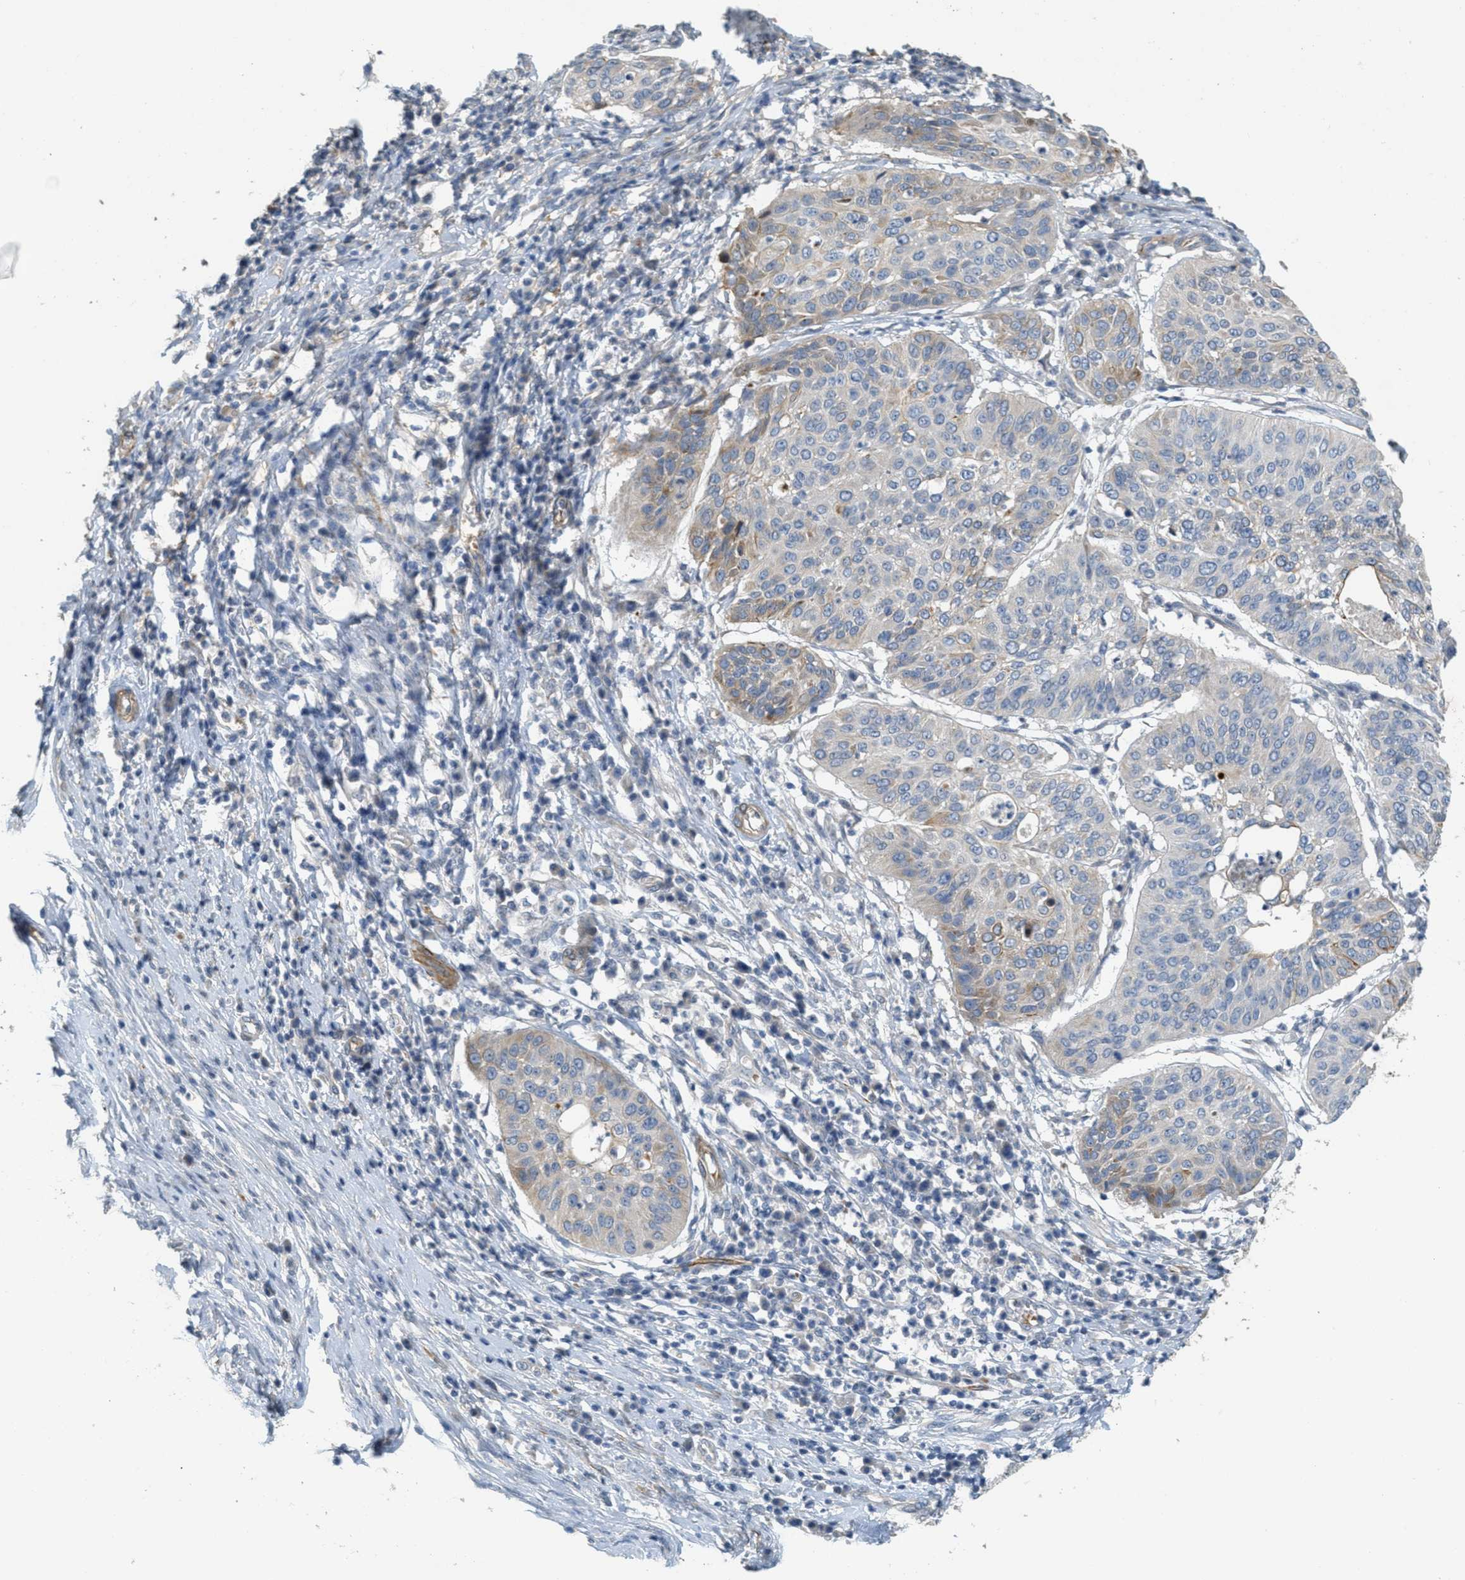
{"staining": {"intensity": "moderate", "quantity": "<25%", "location": "cytoplasmic/membranous"}, "tissue": "cervical cancer", "cell_type": "Tumor cells", "image_type": "cancer", "snomed": [{"axis": "morphology", "description": "Normal tissue, NOS"}, {"axis": "morphology", "description": "Squamous cell carcinoma, NOS"}, {"axis": "topography", "description": "Cervix"}], "caption": "Protein staining exhibits moderate cytoplasmic/membranous staining in approximately <25% of tumor cells in cervical squamous cell carcinoma.", "gene": "MRS2", "patient": {"sex": "female", "age": 39}}